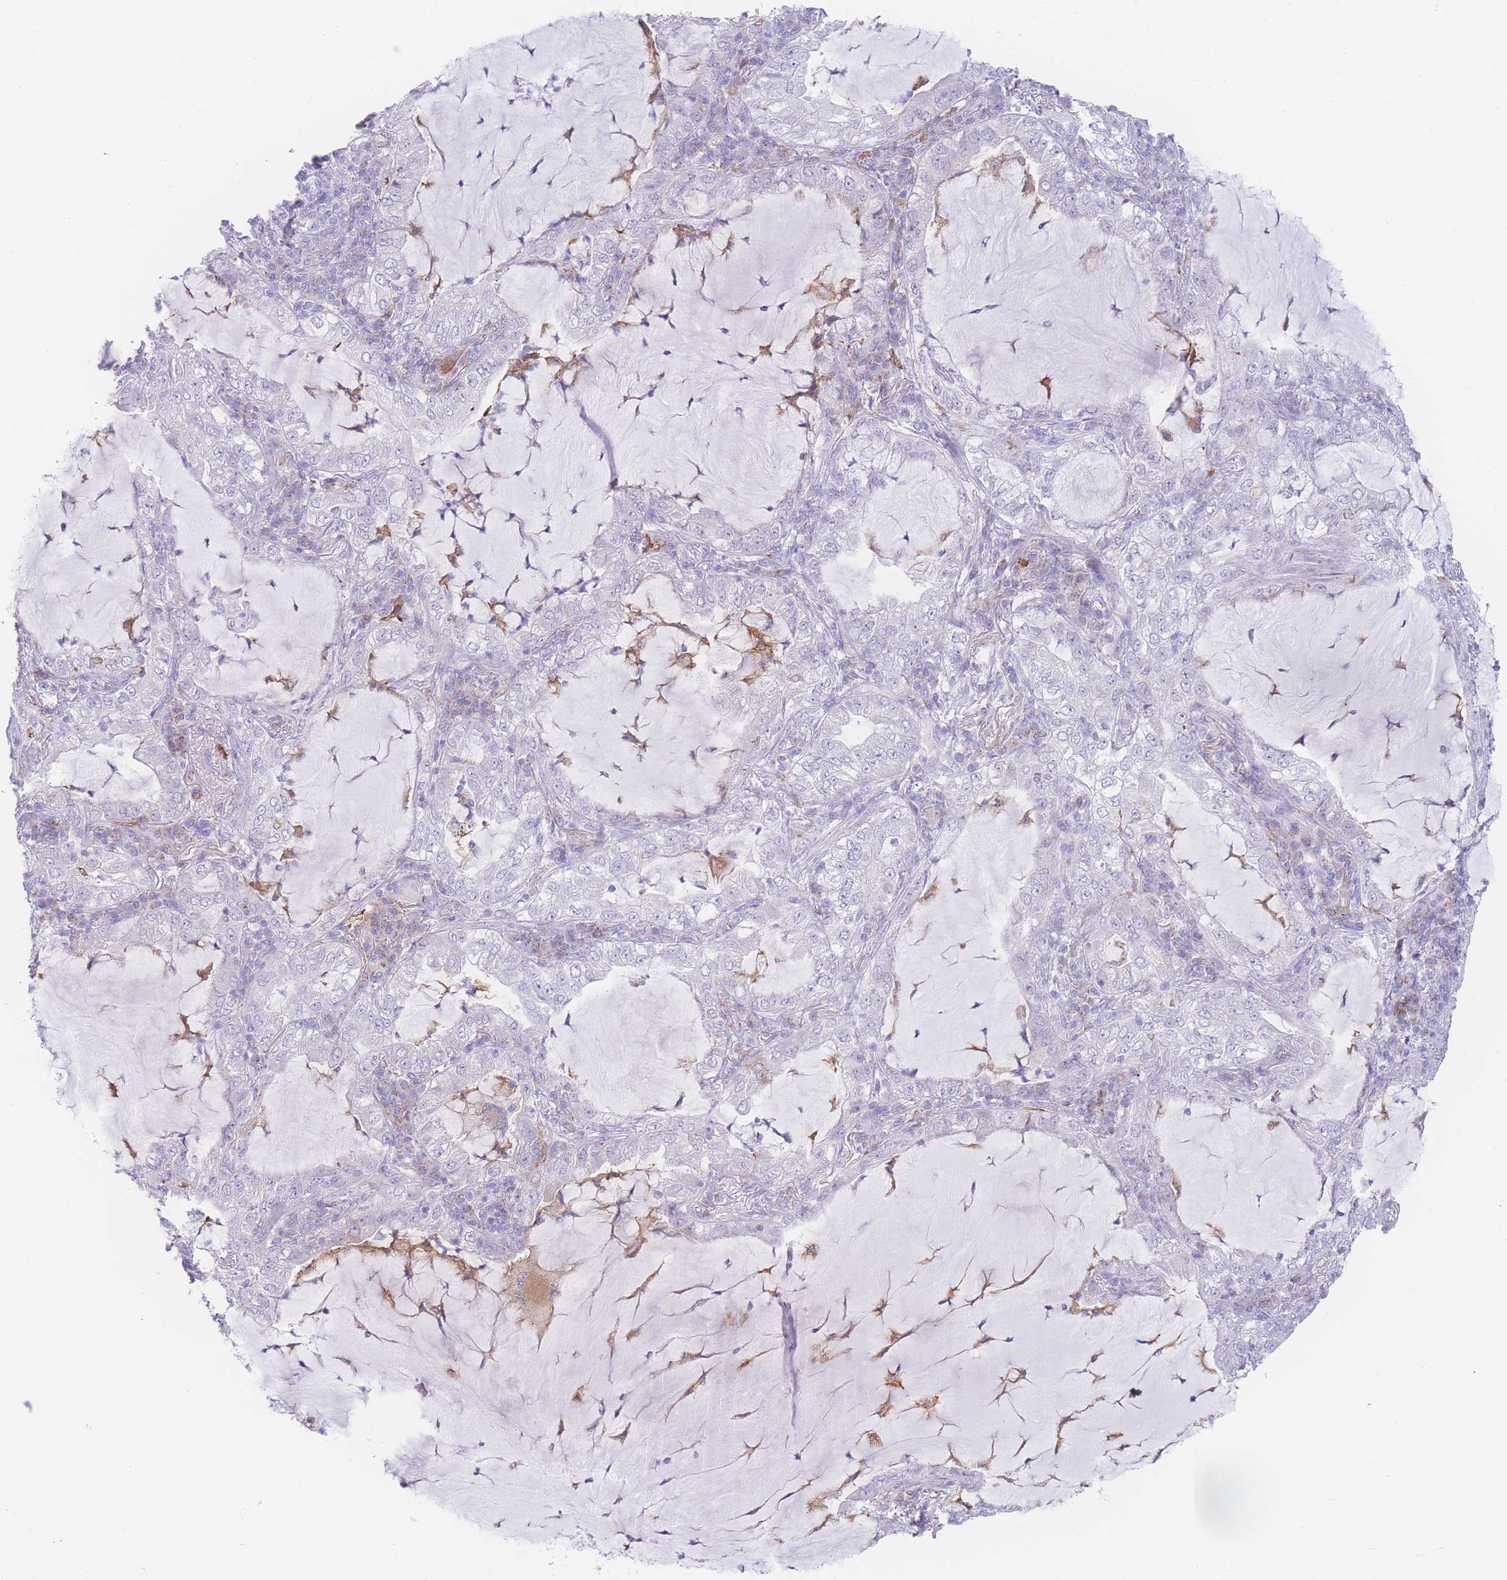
{"staining": {"intensity": "negative", "quantity": "none", "location": "none"}, "tissue": "lung cancer", "cell_type": "Tumor cells", "image_type": "cancer", "snomed": [{"axis": "morphology", "description": "Adenocarcinoma, NOS"}, {"axis": "topography", "description": "Lung"}], "caption": "This histopathology image is of lung cancer stained with IHC to label a protein in brown with the nuclei are counter-stained blue. There is no positivity in tumor cells.", "gene": "NBEAL1", "patient": {"sex": "female", "age": 73}}